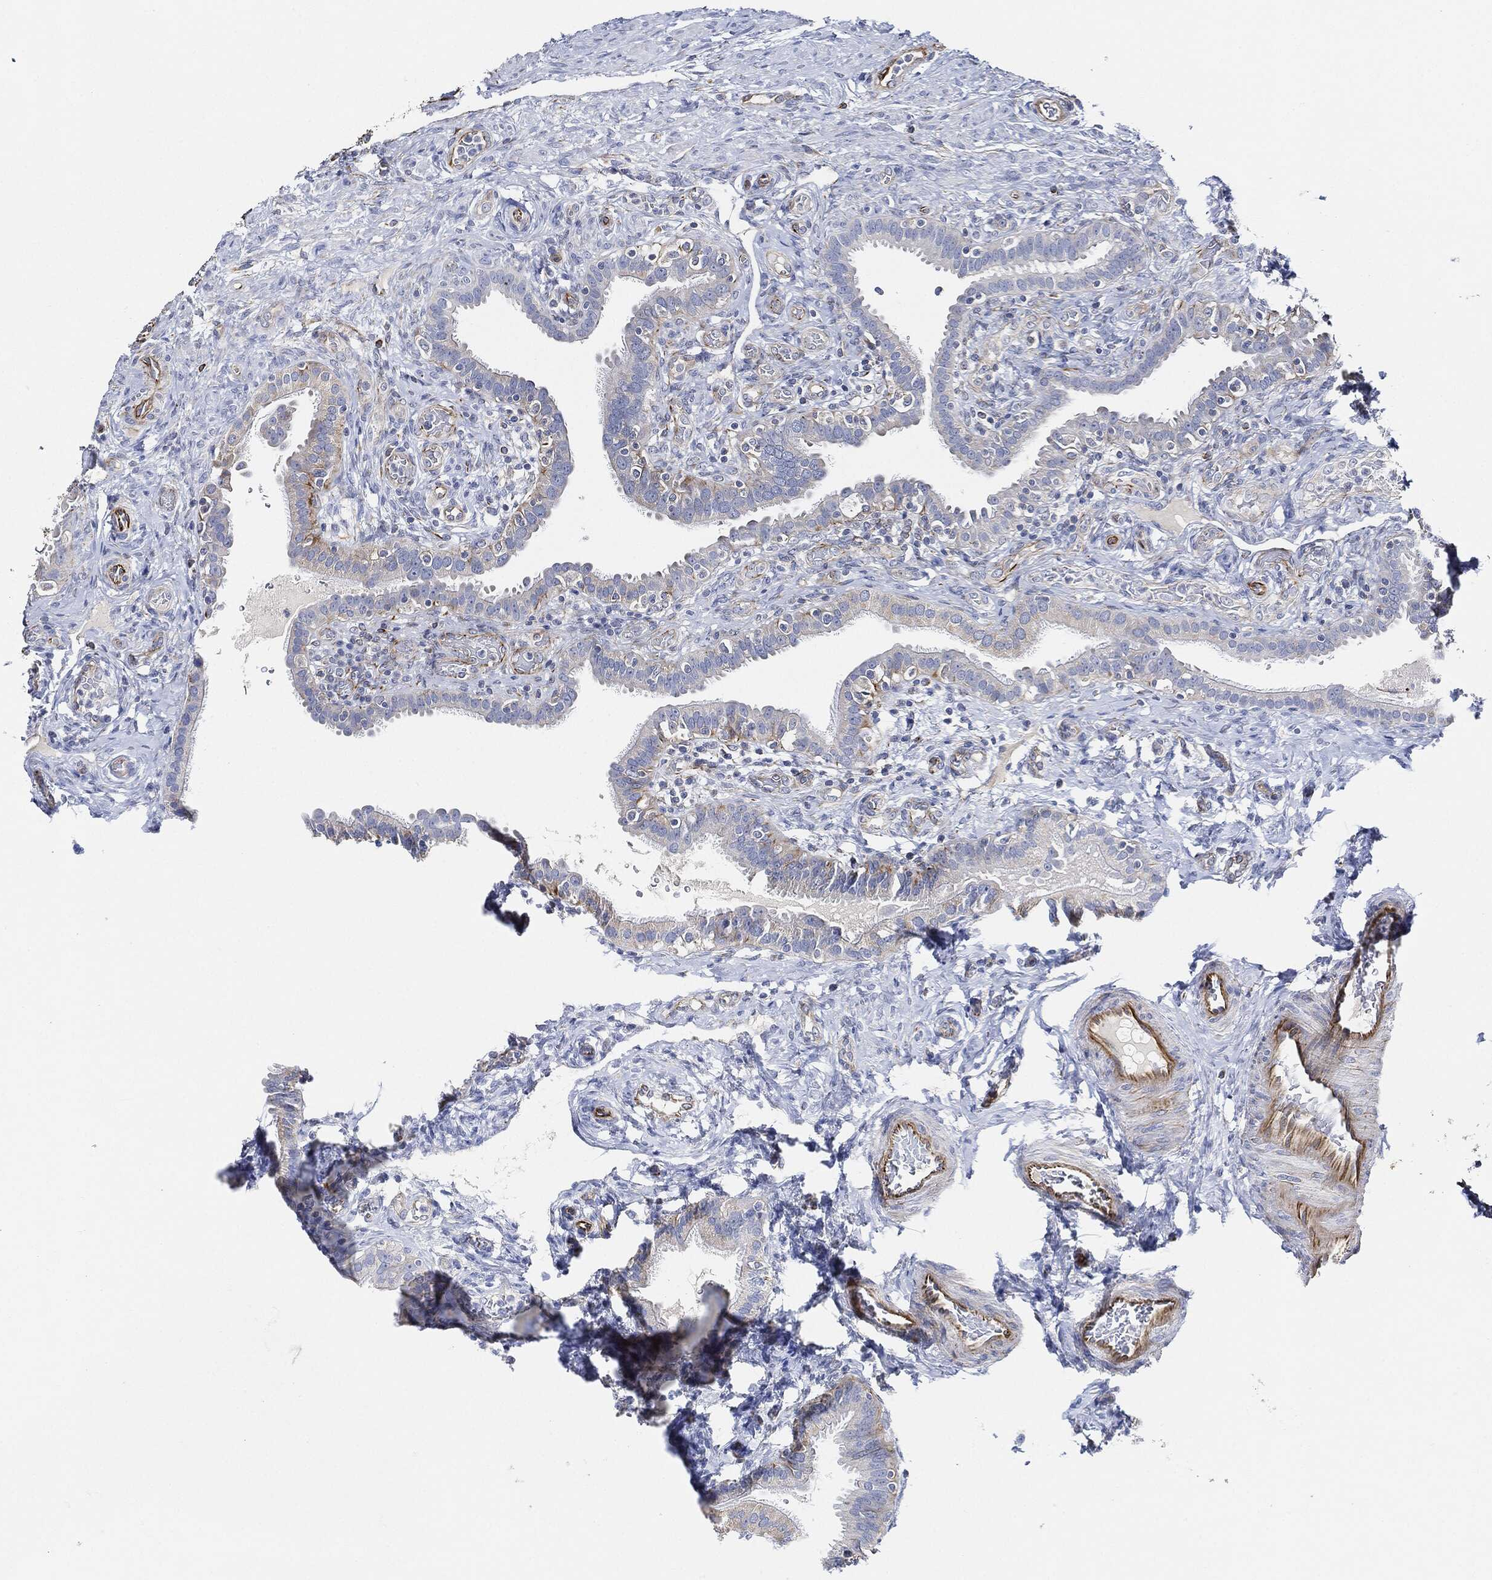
{"staining": {"intensity": "moderate", "quantity": "<25%", "location": "cytoplasmic/membranous"}, "tissue": "fallopian tube", "cell_type": "Glandular cells", "image_type": "normal", "snomed": [{"axis": "morphology", "description": "Normal tissue, NOS"}, {"axis": "topography", "description": "Fallopian tube"}], "caption": "Fallopian tube stained for a protein exhibits moderate cytoplasmic/membranous positivity in glandular cells. Using DAB (3,3'-diaminobenzidine) (brown) and hematoxylin (blue) stains, captured at high magnification using brightfield microscopy.", "gene": "THSD1", "patient": {"sex": "female", "age": 41}}